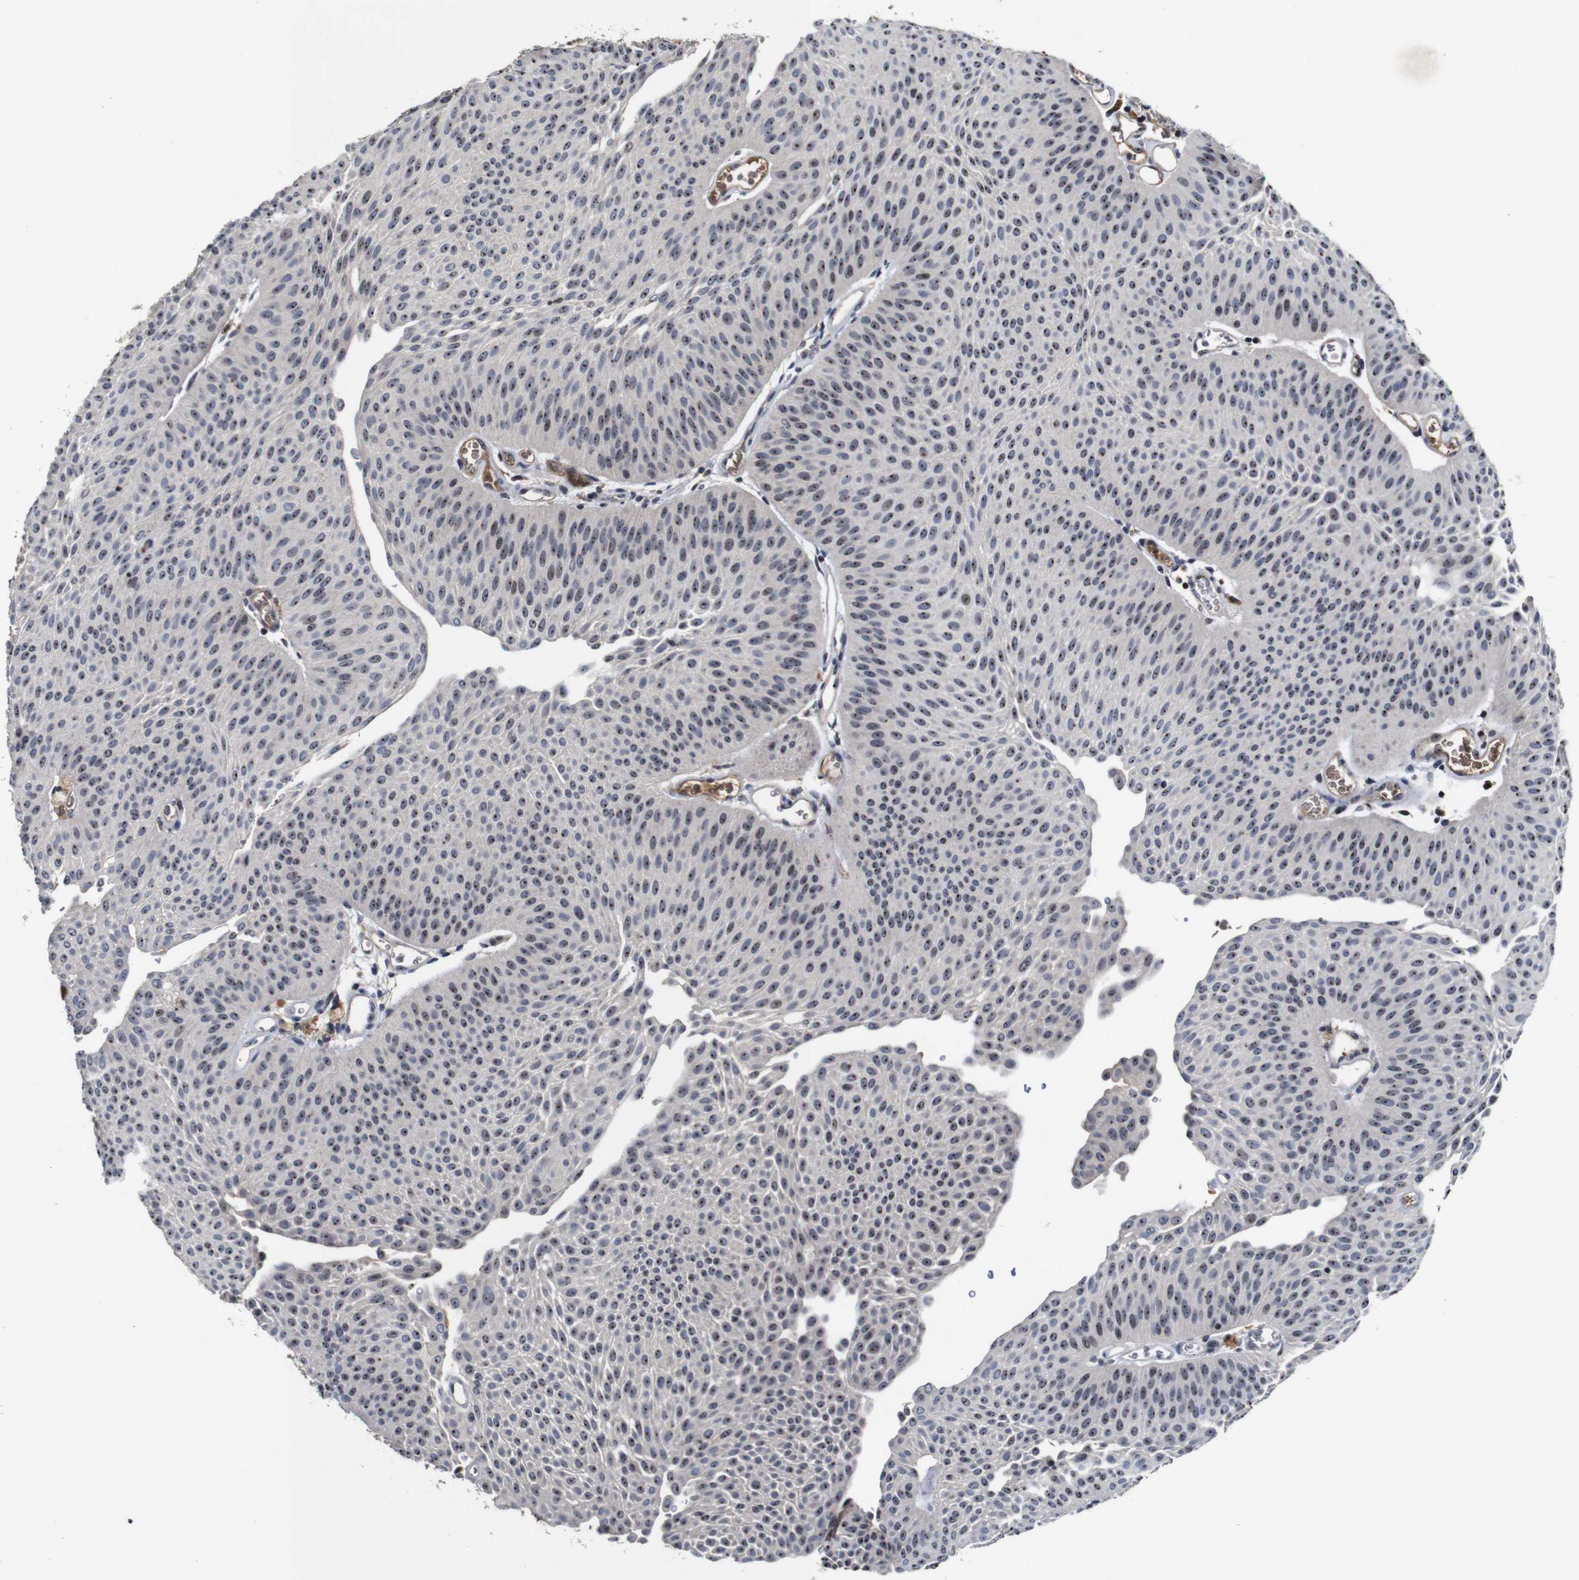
{"staining": {"intensity": "moderate", "quantity": ">75%", "location": "nuclear"}, "tissue": "urothelial cancer", "cell_type": "Tumor cells", "image_type": "cancer", "snomed": [{"axis": "morphology", "description": "Urothelial carcinoma, Low grade"}, {"axis": "topography", "description": "Urinary bladder"}], "caption": "Human urothelial cancer stained with a protein marker shows moderate staining in tumor cells.", "gene": "MYC", "patient": {"sex": "female", "age": 60}}